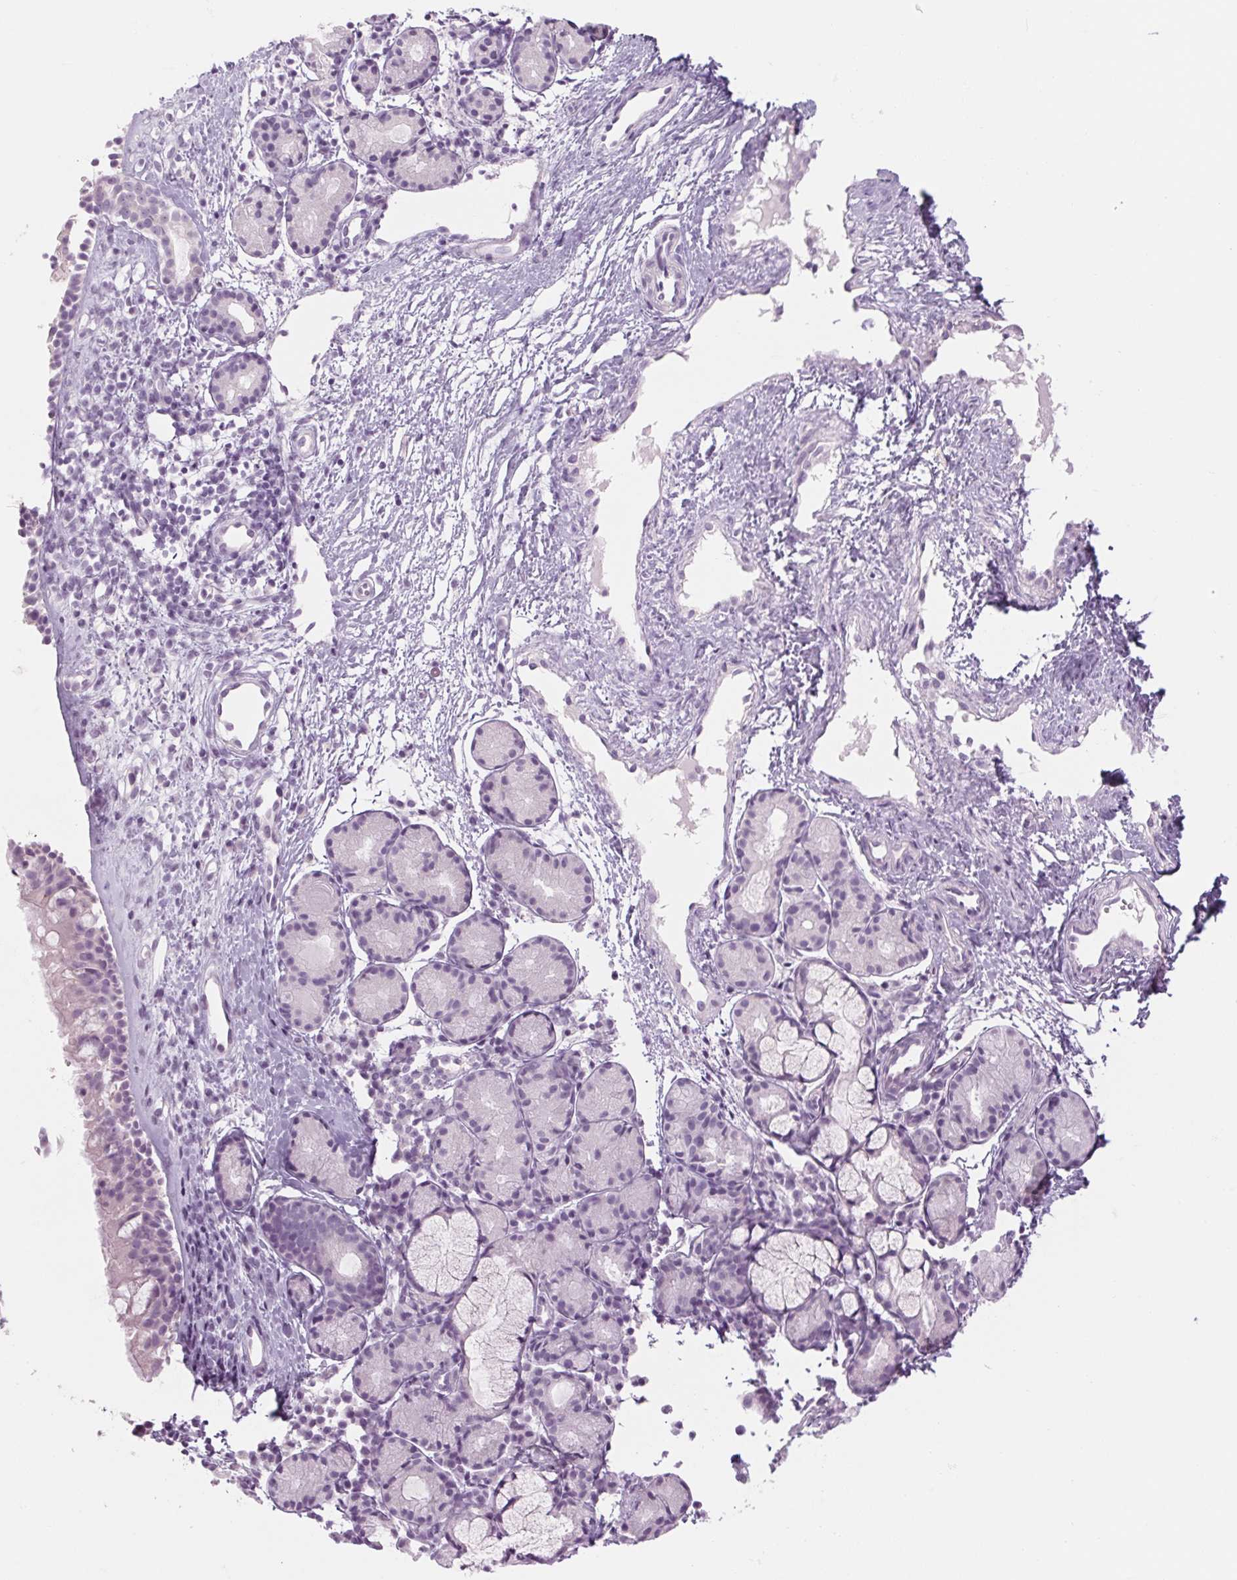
{"staining": {"intensity": "negative", "quantity": "none", "location": "none"}, "tissue": "nasopharynx", "cell_type": "Respiratory epithelial cells", "image_type": "normal", "snomed": [{"axis": "morphology", "description": "Normal tissue, NOS"}, {"axis": "topography", "description": "Nasopharynx"}], "caption": "Immunohistochemical staining of normal nasopharynx displays no significant staining in respiratory epithelial cells.", "gene": "RPTN", "patient": {"sex": "male", "age": 58}}